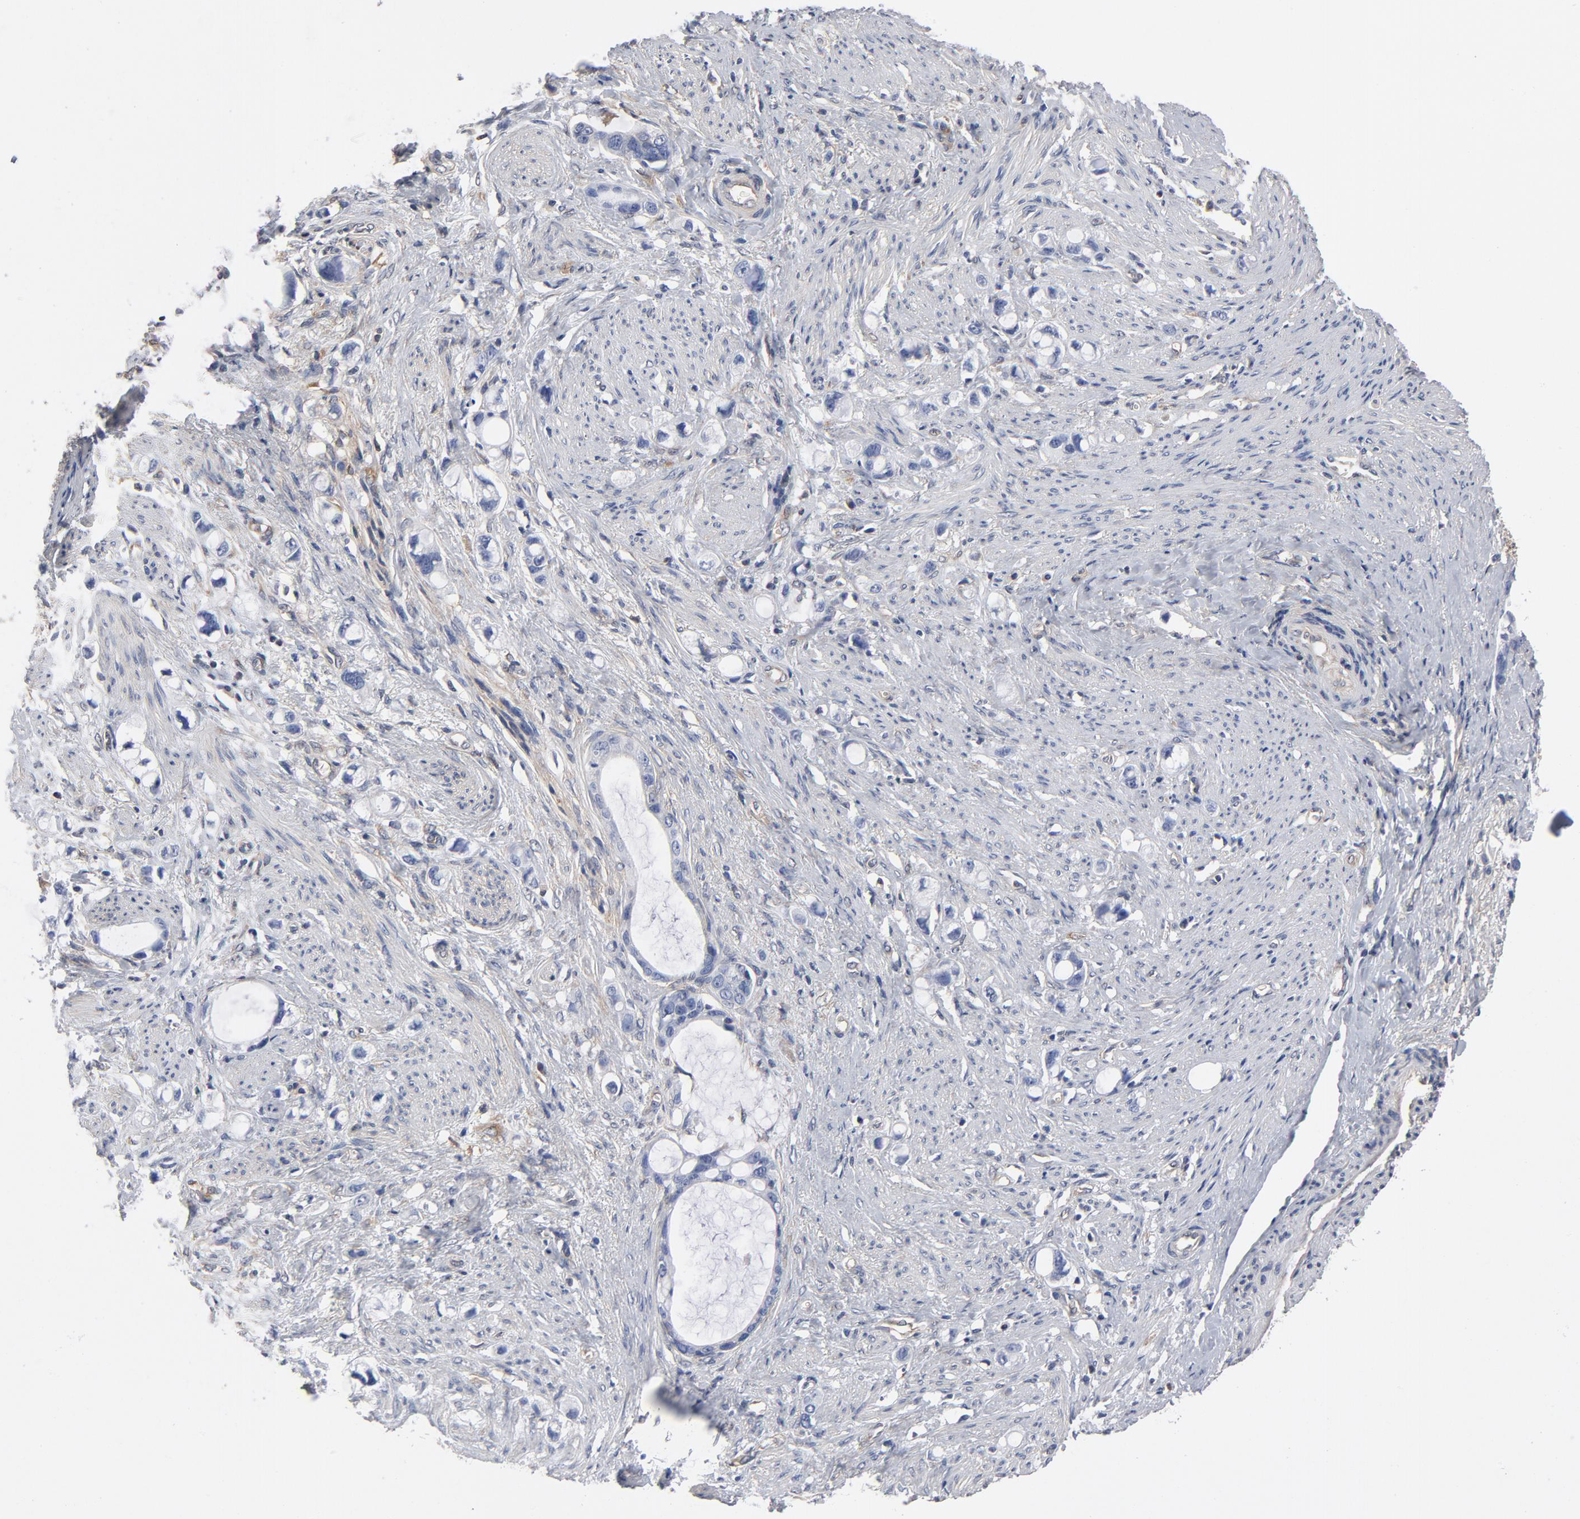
{"staining": {"intensity": "negative", "quantity": "none", "location": "none"}, "tissue": "stomach cancer", "cell_type": "Tumor cells", "image_type": "cancer", "snomed": [{"axis": "morphology", "description": "Adenocarcinoma, NOS"}, {"axis": "topography", "description": "Stomach"}], "caption": "Tumor cells are negative for brown protein staining in adenocarcinoma (stomach).", "gene": "ASMTL", "patient": {"sex": "female", "age": 75}}